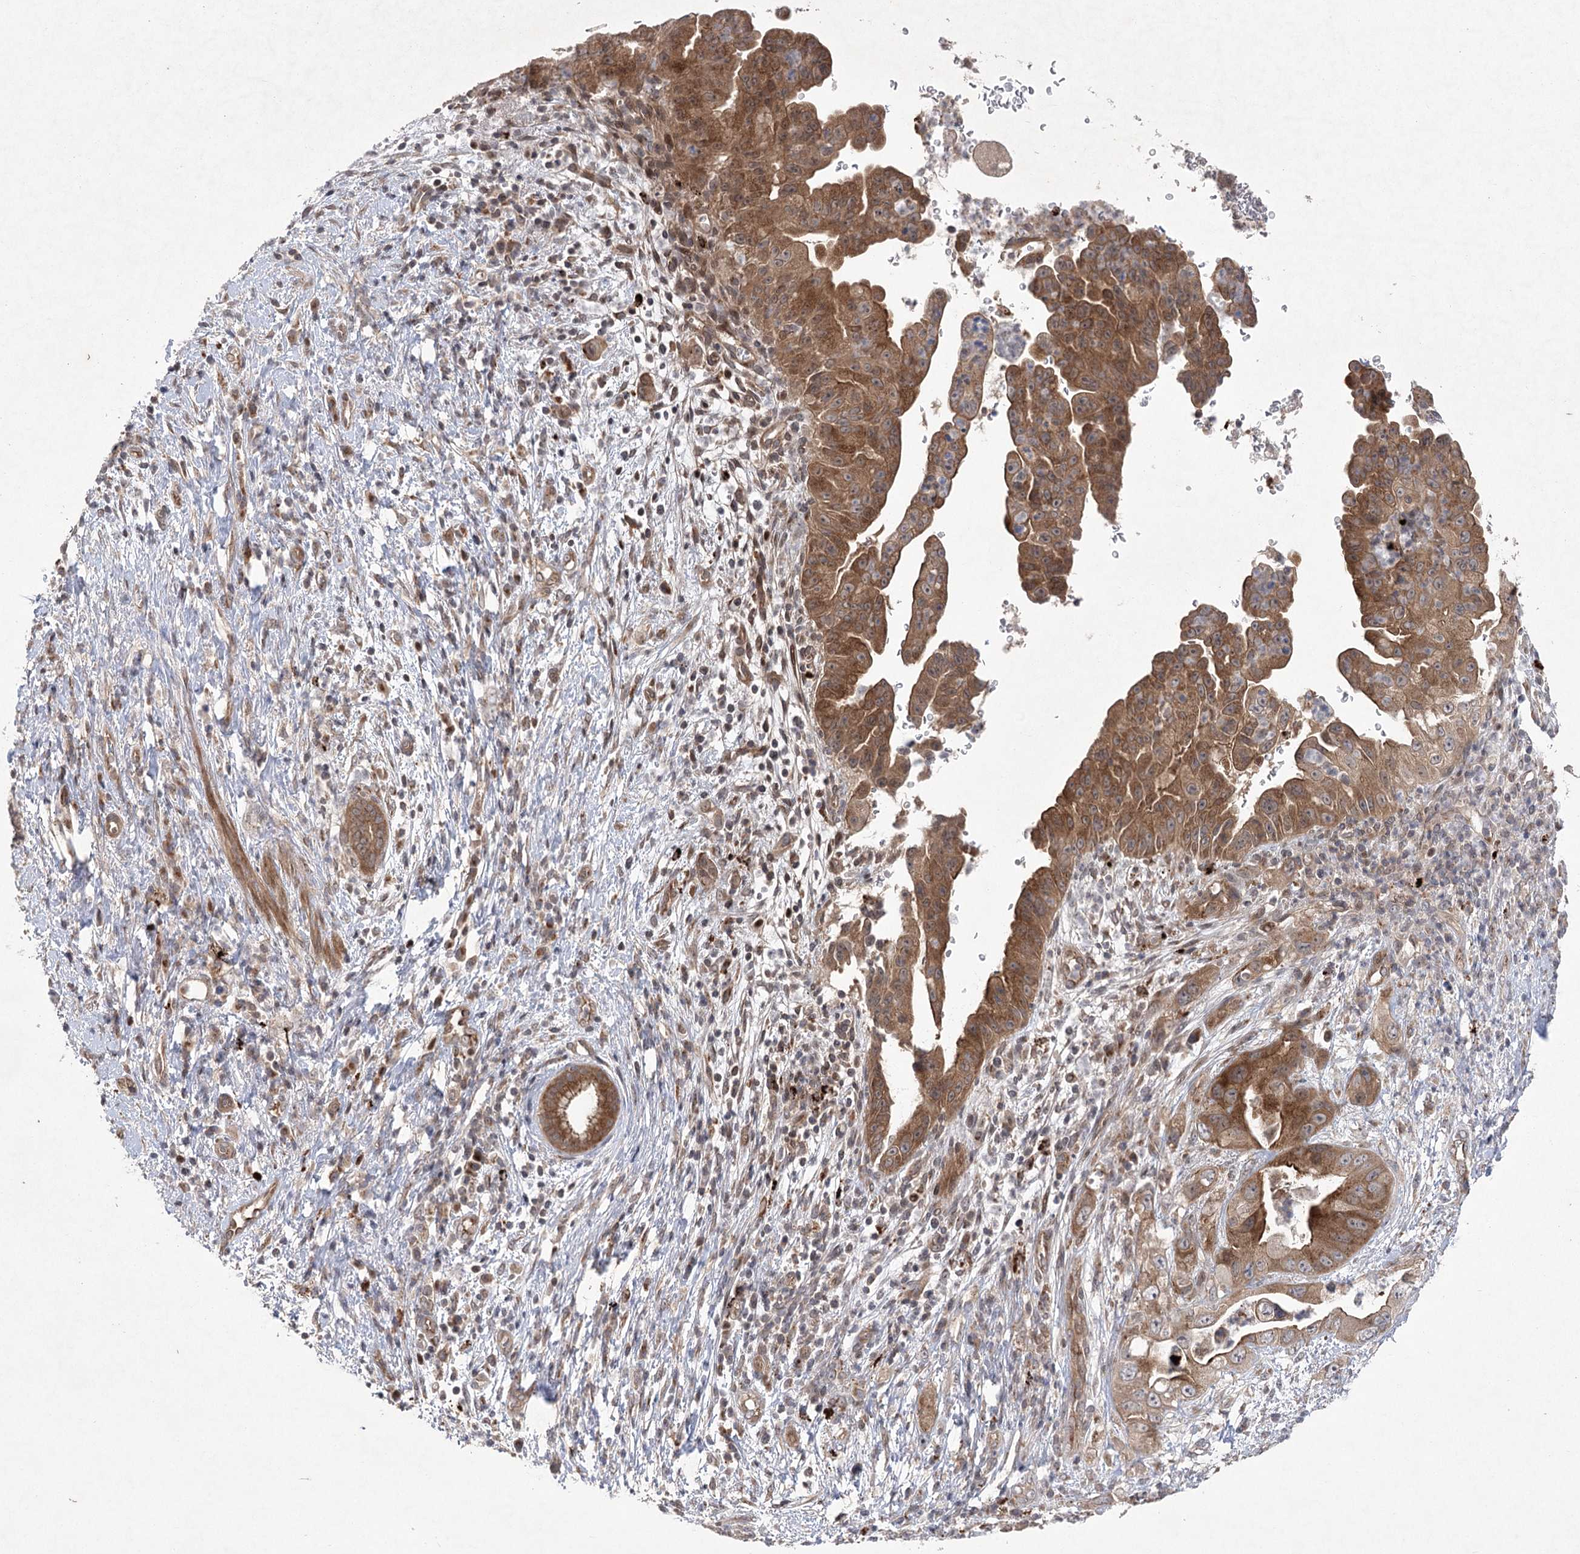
{"staining": {"intensity": "moderate", "quantity": ">75%", "location": "cytoplasmic/membranous"}, "tissue": "pancreatic cancer", "cell_type": "Tumor cells", "image_type": "cancer", "snomed": [{"axis": "morphology", "description": "Adenocarcinoma, NOS"}, {"axis": "topography", "description": "Pancreas"}], "caption": "Protein expression analysis of human pancreatic cancer reveals moderate cytoplasmic/membranous positivity in approximately >75% of tumor cells.", "gene": "METTL24", "patient": {"sex": "female", "age": 78}}